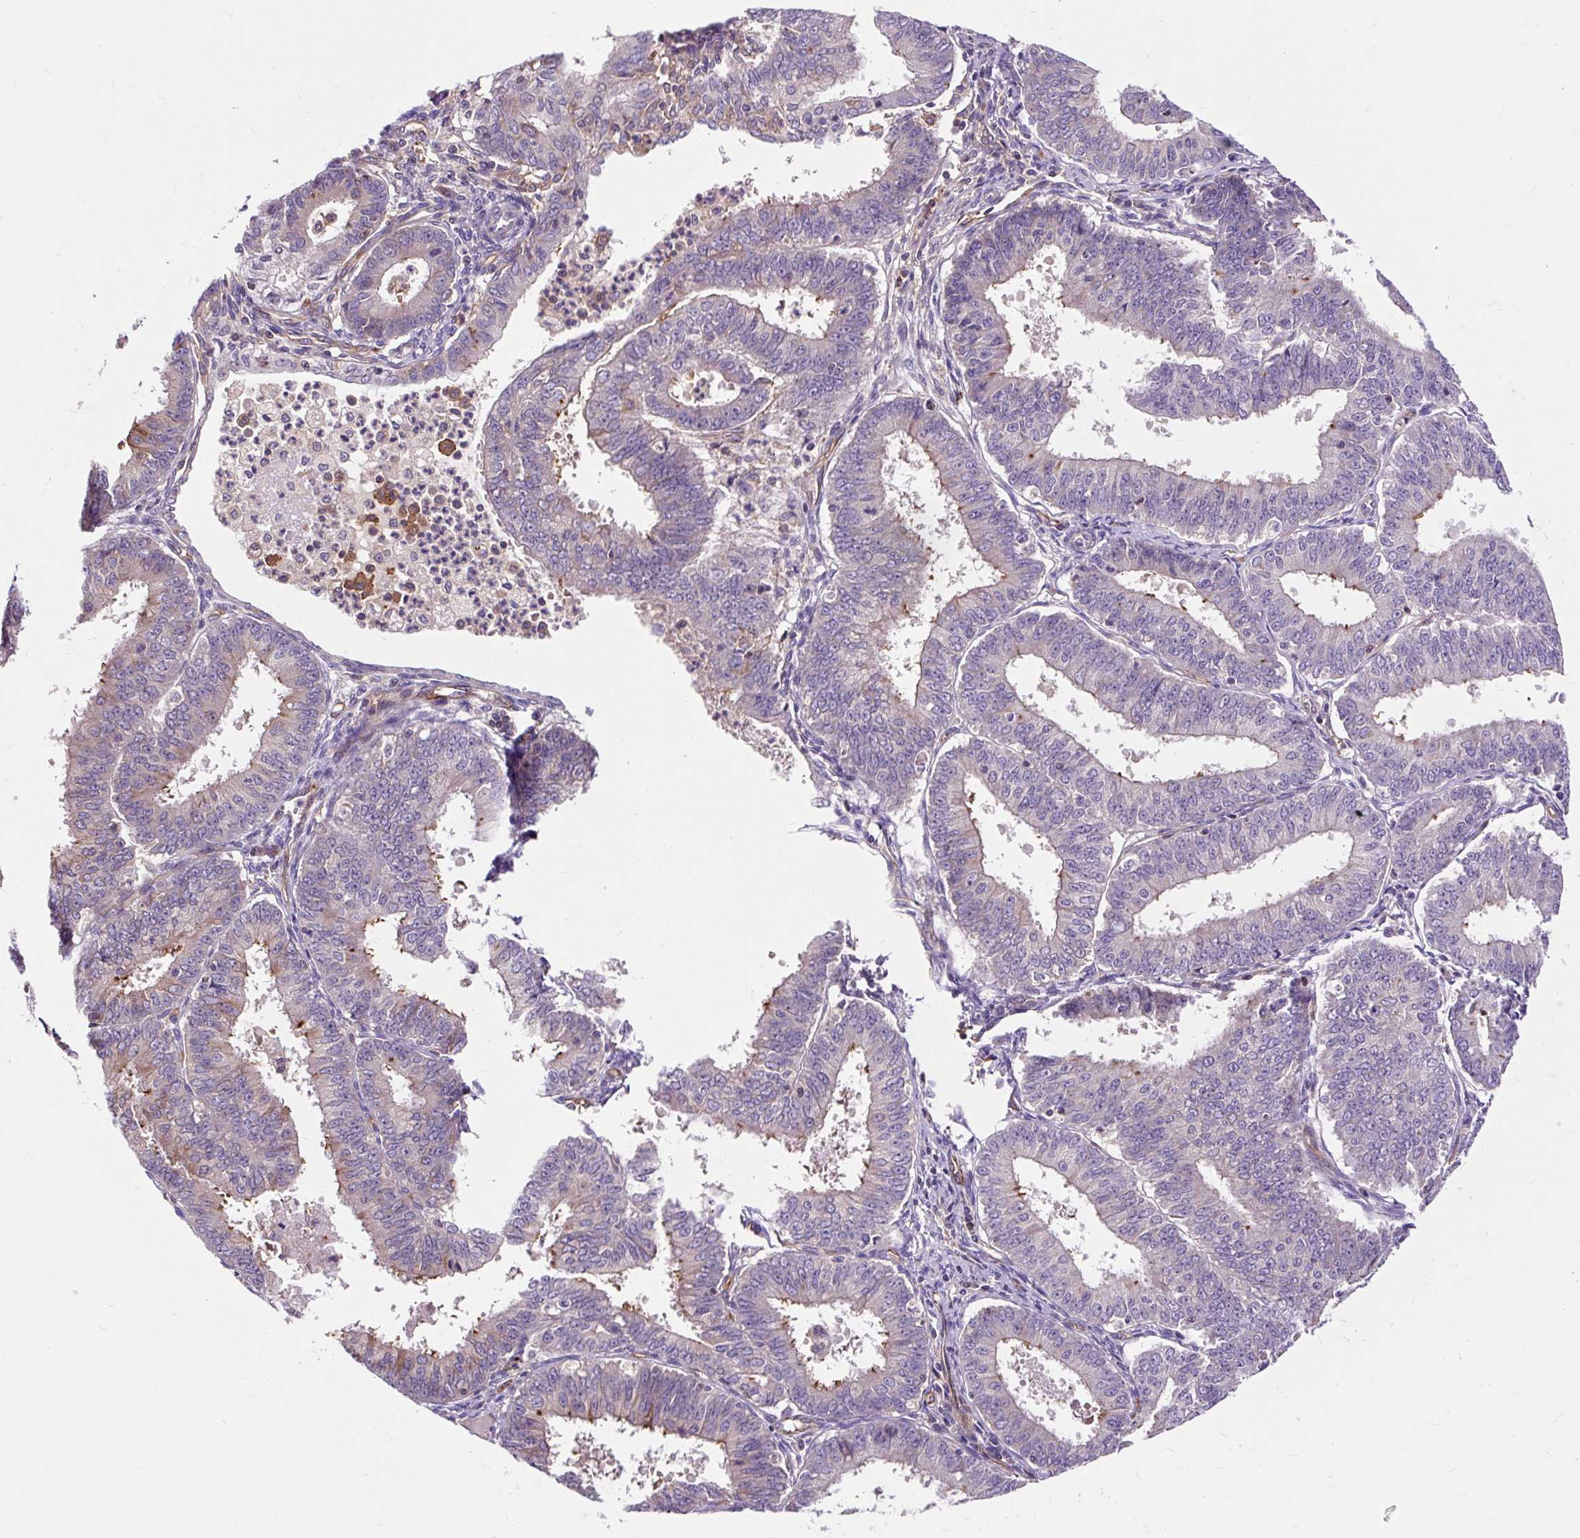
{"staining": {"intensity": "negative", "quantity": "none", "location": "none"}, "tissue": "endometrial cancer", "cell_type": "Tumor cells", "image_type": "cancer", "snomed": [{"axis": "morphology", "description": "Adenocarcinoma, NOS"}, {"axis": "topography", "description": "Endometrium"}], "caption": "Immunohistochemistry of human endometrial cancer (adenocarcinoma) displays no positivity in tumor cells. (Stains: DAB (3,3'-diaminobenzidine) IHC with hematoxylin counter stain, Microscopy: brightfield microscopy at high magnification).", "gene": "PCDHGB3", "patient": {"sex": "female", "age": 73}}